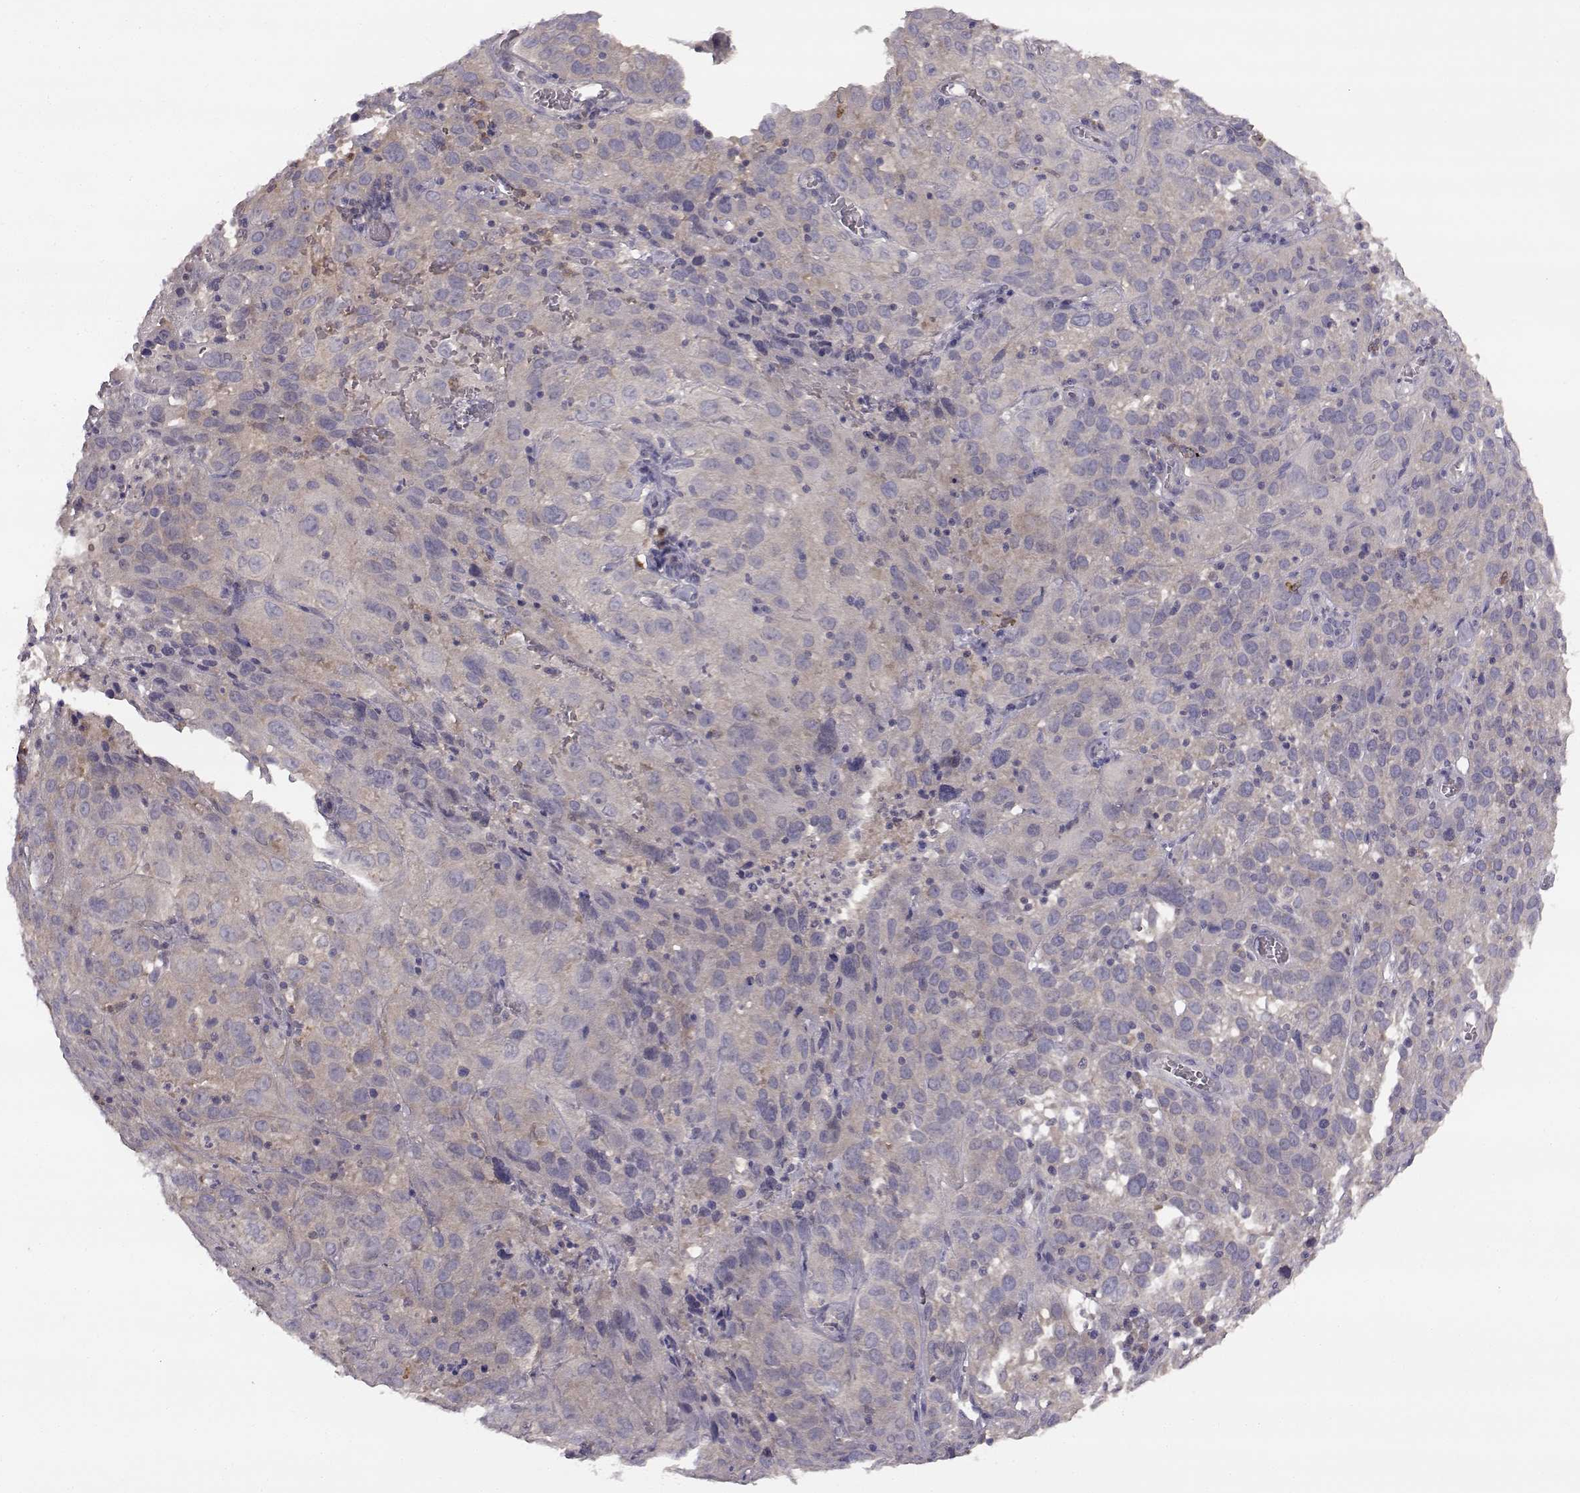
{"staining": {"intensity": "weak", "quantity": "<25%", "location": "cytoplasmic/membranous"}, "tissue": "cervical cancer", "cell_type": "Tumor cells", "image_type": "cancer", "snomed": [{"axis": "morphology", "description": "Squamous cell carcinoma, NOS"}, {"axis": "topography", "description": "Cervix"}], "caption": "High power microscopy image of an IHC histopathology image of cervical cancer (squamous cell carcinoma), revealing no significant positivity in tumor cells. (Brightfield microscopy of DAB (3,3'-diaminobenzidine) immunohistochemistry (IHC) at high magnification).", "gene": "SPAG17", "patient": {"sex": "female", "age": 32}}